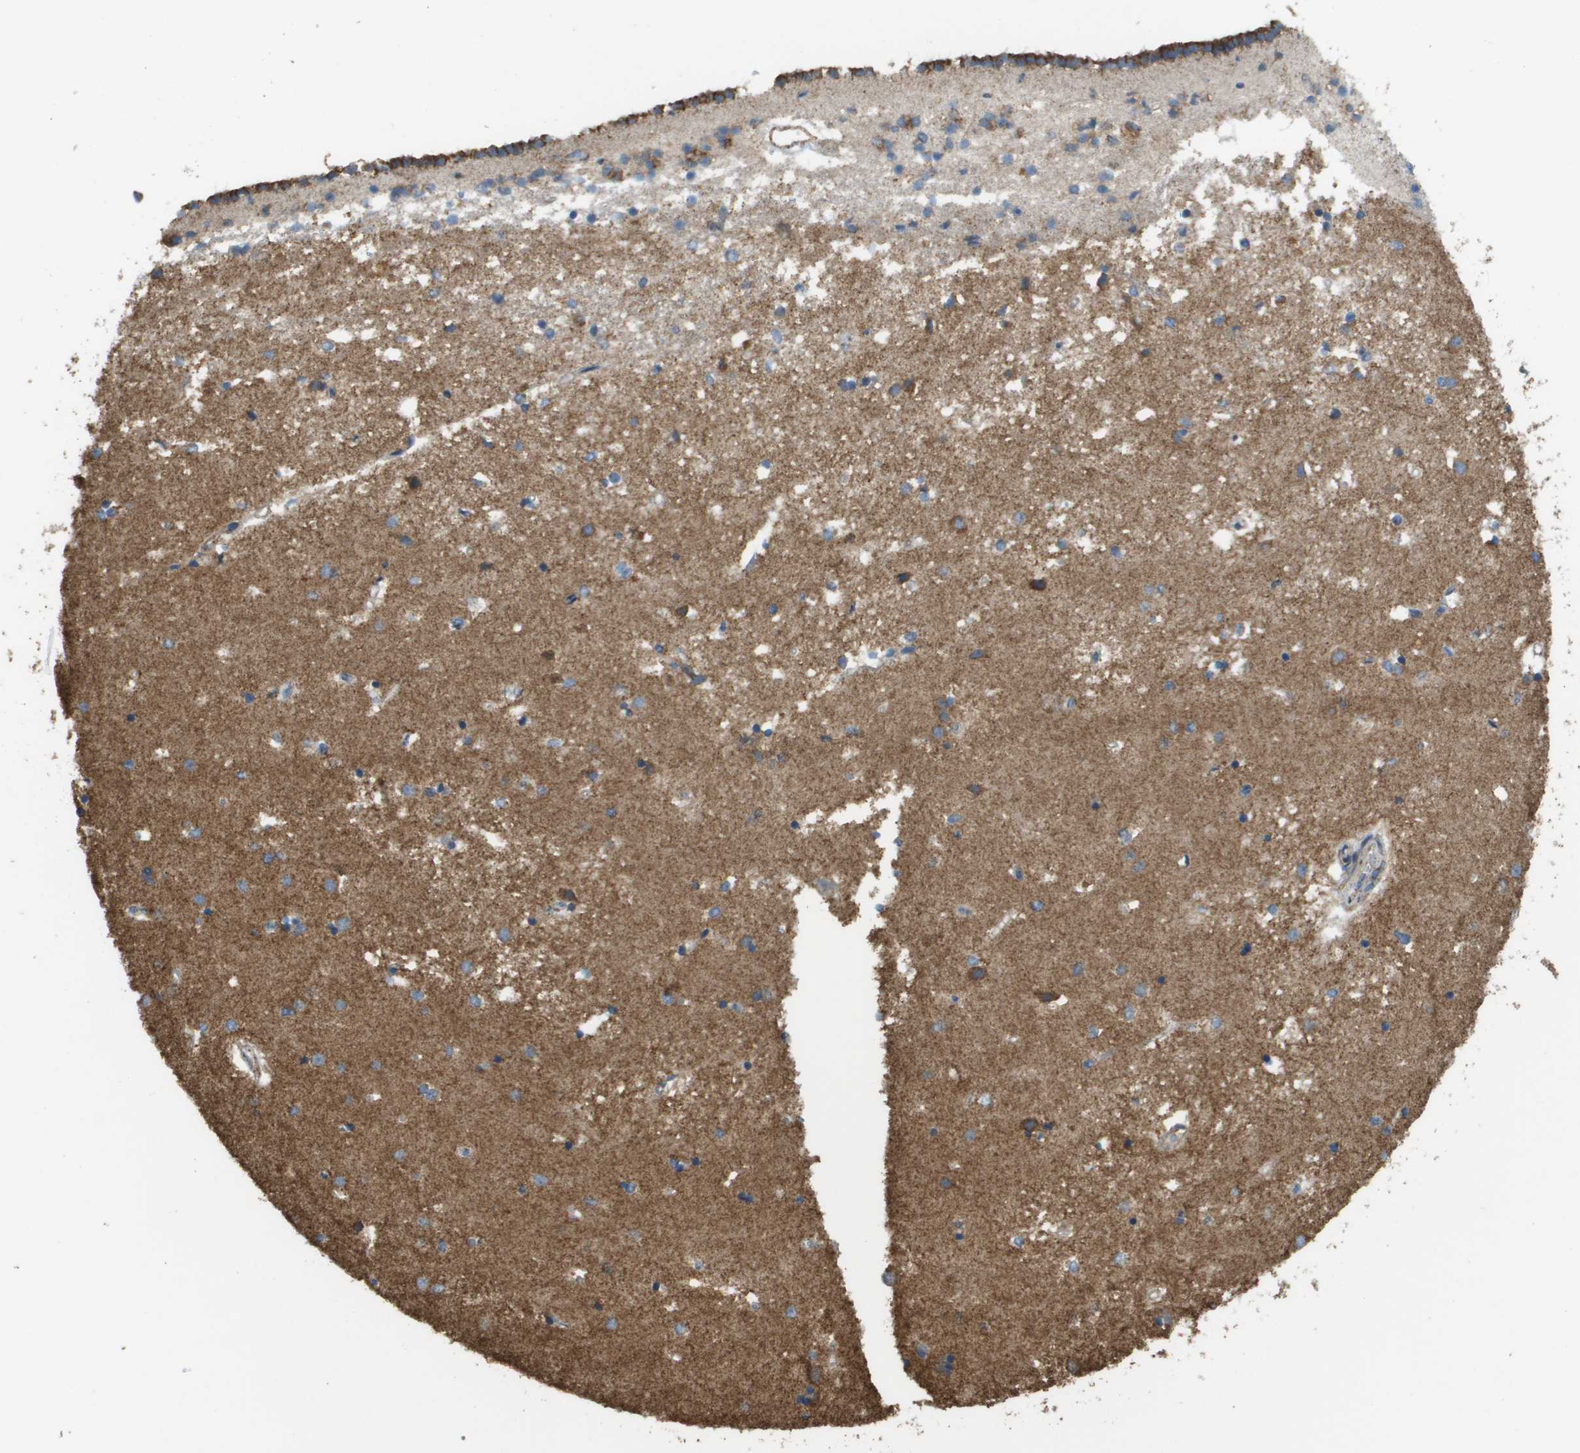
{"staining": {"intensity": "moderate", "quantity": "25%-75%", "location": "cytoplasmic/membranous"}, "tissue": "caudate", "cell_type": "Glial cells", "image_type": "normal", "snomed": [{"axis": "morphology", "description": "Normal tissue, NOS"}, {"axis": "topography", "description": "Lateral ventricle wall"}], "caption": "This is an image of immunohistochemistry (IHC) staining of normal caudate, which shows moderate positivity in the cytoplasmic/membranous of glial cells.", "gene": "NRK", "patient": {"sex": "male", "age": 45}}